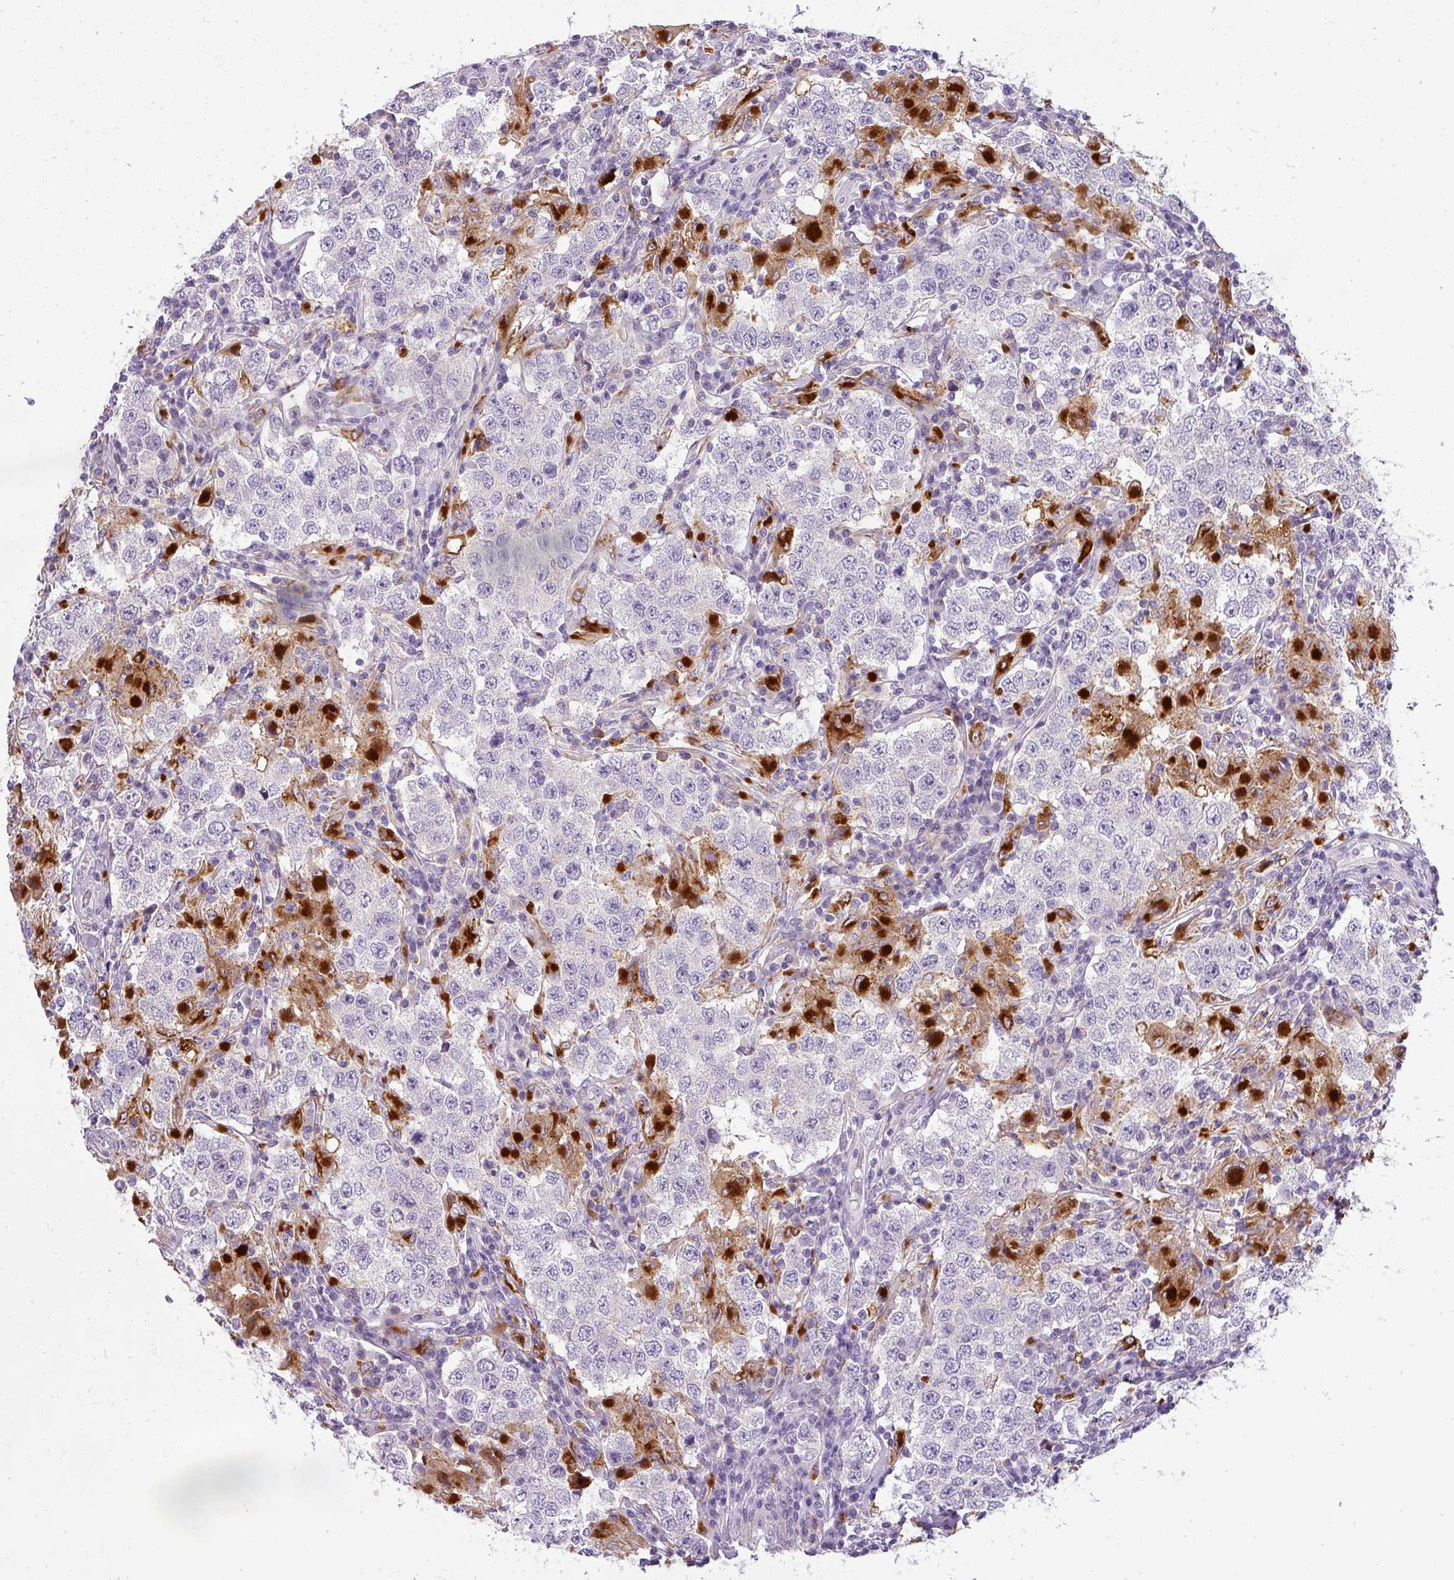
{"staining": {"intensity": "negative", "quantity": "none", "location": "none"}, "tissue": "testis cancer", "cell_type": "Tumor cells", "image_type": "cancer", "snomed": [{"axis": "morphology", "description": "Seminoma, NOS"}, {"axis": "morphology", "description": "Carcinoma, Embryonal, NOS"}, {"axis": "topography", "description": "Testis"}], "caption": "A histopathology image of human testis cancer (embryonal carcinoma) is negative for staining in tumor cells.", "gene": "ATP6V1D", "patient": {"sex": "male", "age": 41}}